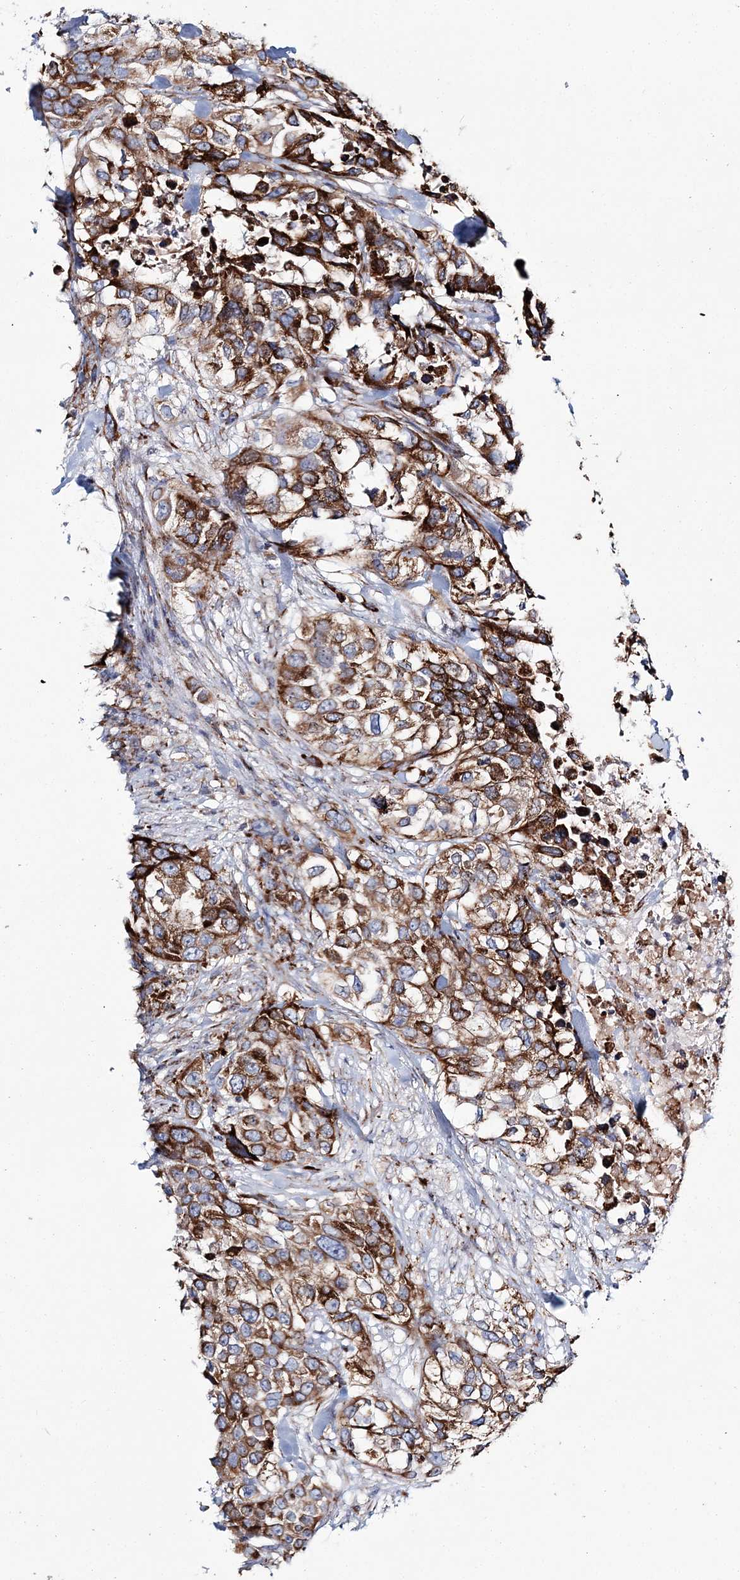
{"staining": {"intensity": "strong", "quantity": ">75%", "location": "cytoplasmic/membranous"}, "tissue": "urothelial cancer", "cell_type": "Tumor cells", "image_type": "cancer", "snomed": [{"axis": "morphology", "description": "Urothelial carcinoma, High grade"}, {"axis": "topography", "description": "Urinary bladder"}], "caption": "High-magnification brightfield microscopy of urothelial cancer stained with DAB (brown) and counterstained with hematoxylin (blue). tumor cells exhibit strong cytoplasmic/membranous positivity is identified in approximately>75% of cells.", "gene": "ARHGAP6", "patient": {"sex": "female", "age": 80}}